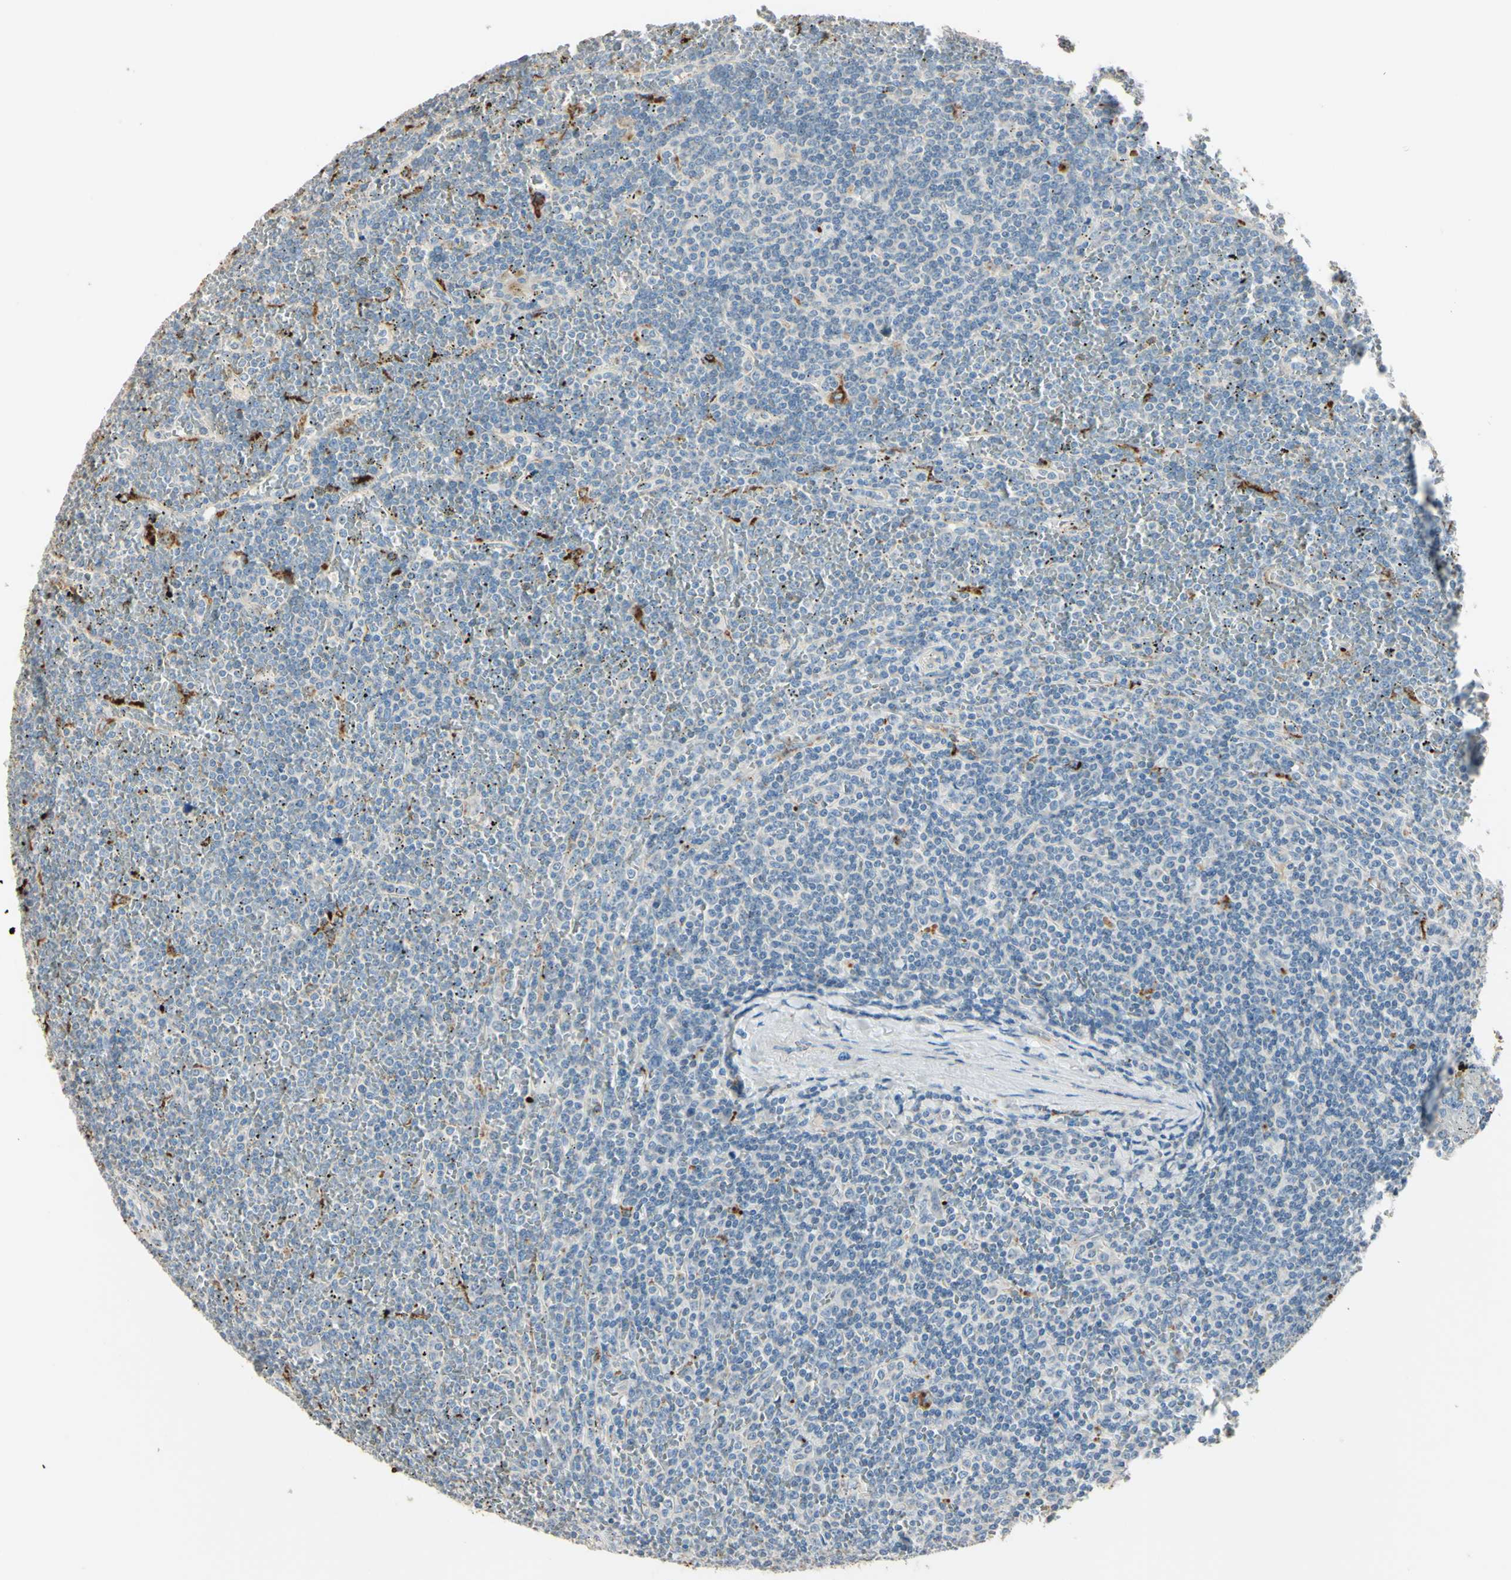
{"staining": {"intensity": "negative", "quantity": "none", "location": "none"}, "tissue": "lymphoma", "cell_type": "Tumor cells", "image_type": "cancer", "snomed": [{"axis": "morphology", "description": "Malignant lymphoma, non-Hodgkin's type, Low grade"}, {"axis": "topography", "description": "Spleen"}], "caption": "This is an immunohistochemistry photomicrograph of low-grade malignant lymphoma, non-Hodgkin's type. There is no expression in tumor cells.", "gene": "ANGPTL1", "patient": {"sex": "female", "age": 19}}